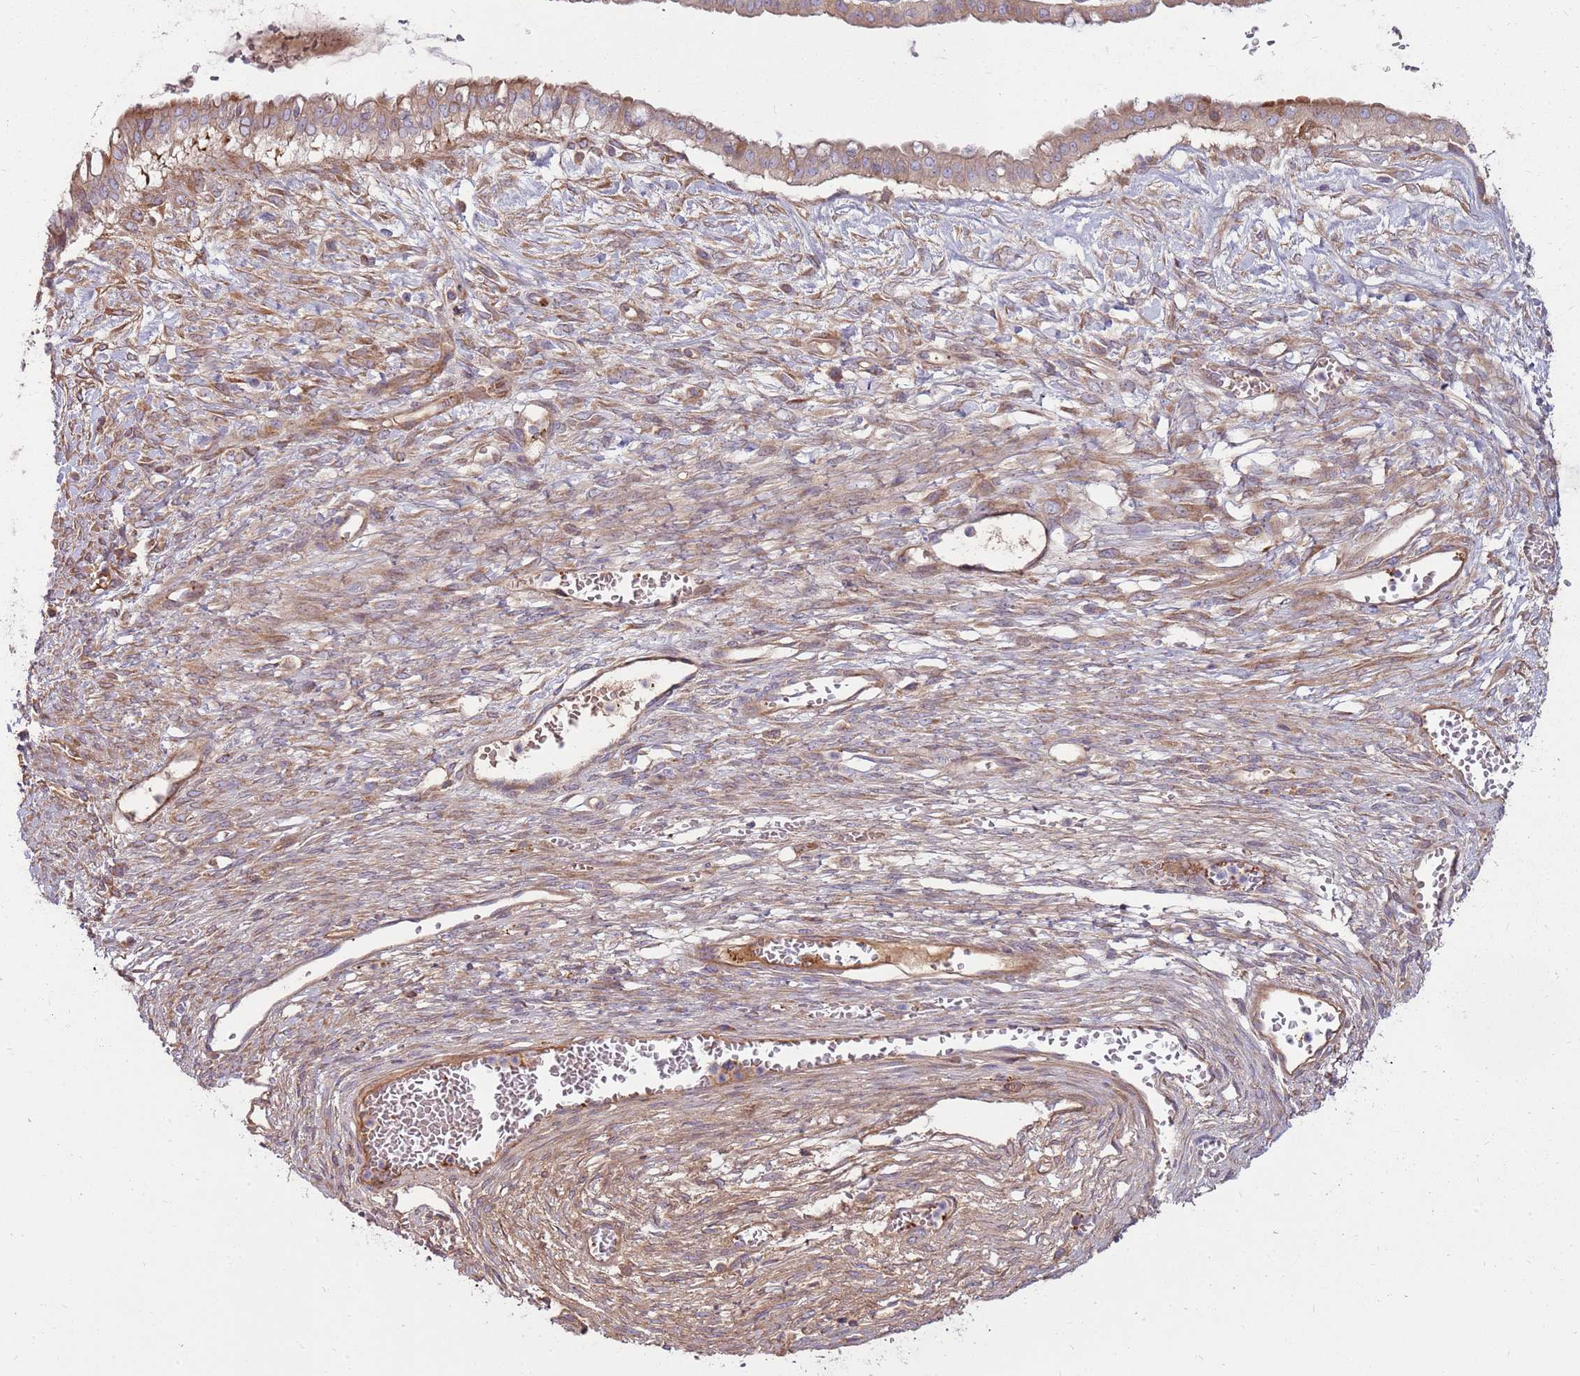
{"staining": {"intensity": "moderate", "quantity": ">75%", "location": "cytoplasmic/membranous"}, "tissue": "ovarian cancer", "cell_type": "Tumor cells", "image_type": "cancer", "snomed": [{"axis": "morphology", "description": "Cystadenocarcinoma, mucinous, NOS"}, {"axis": "topography", "description": "Ovary"}], "caption": "This is an image of immunohistochemistry (IHC) staining of ovarian cancer, which shows moderate staining in the cytoplasmic/membranous of tumor cells.", "gene": "EMC1", "patient": {"sex": "female", "age": 73}}